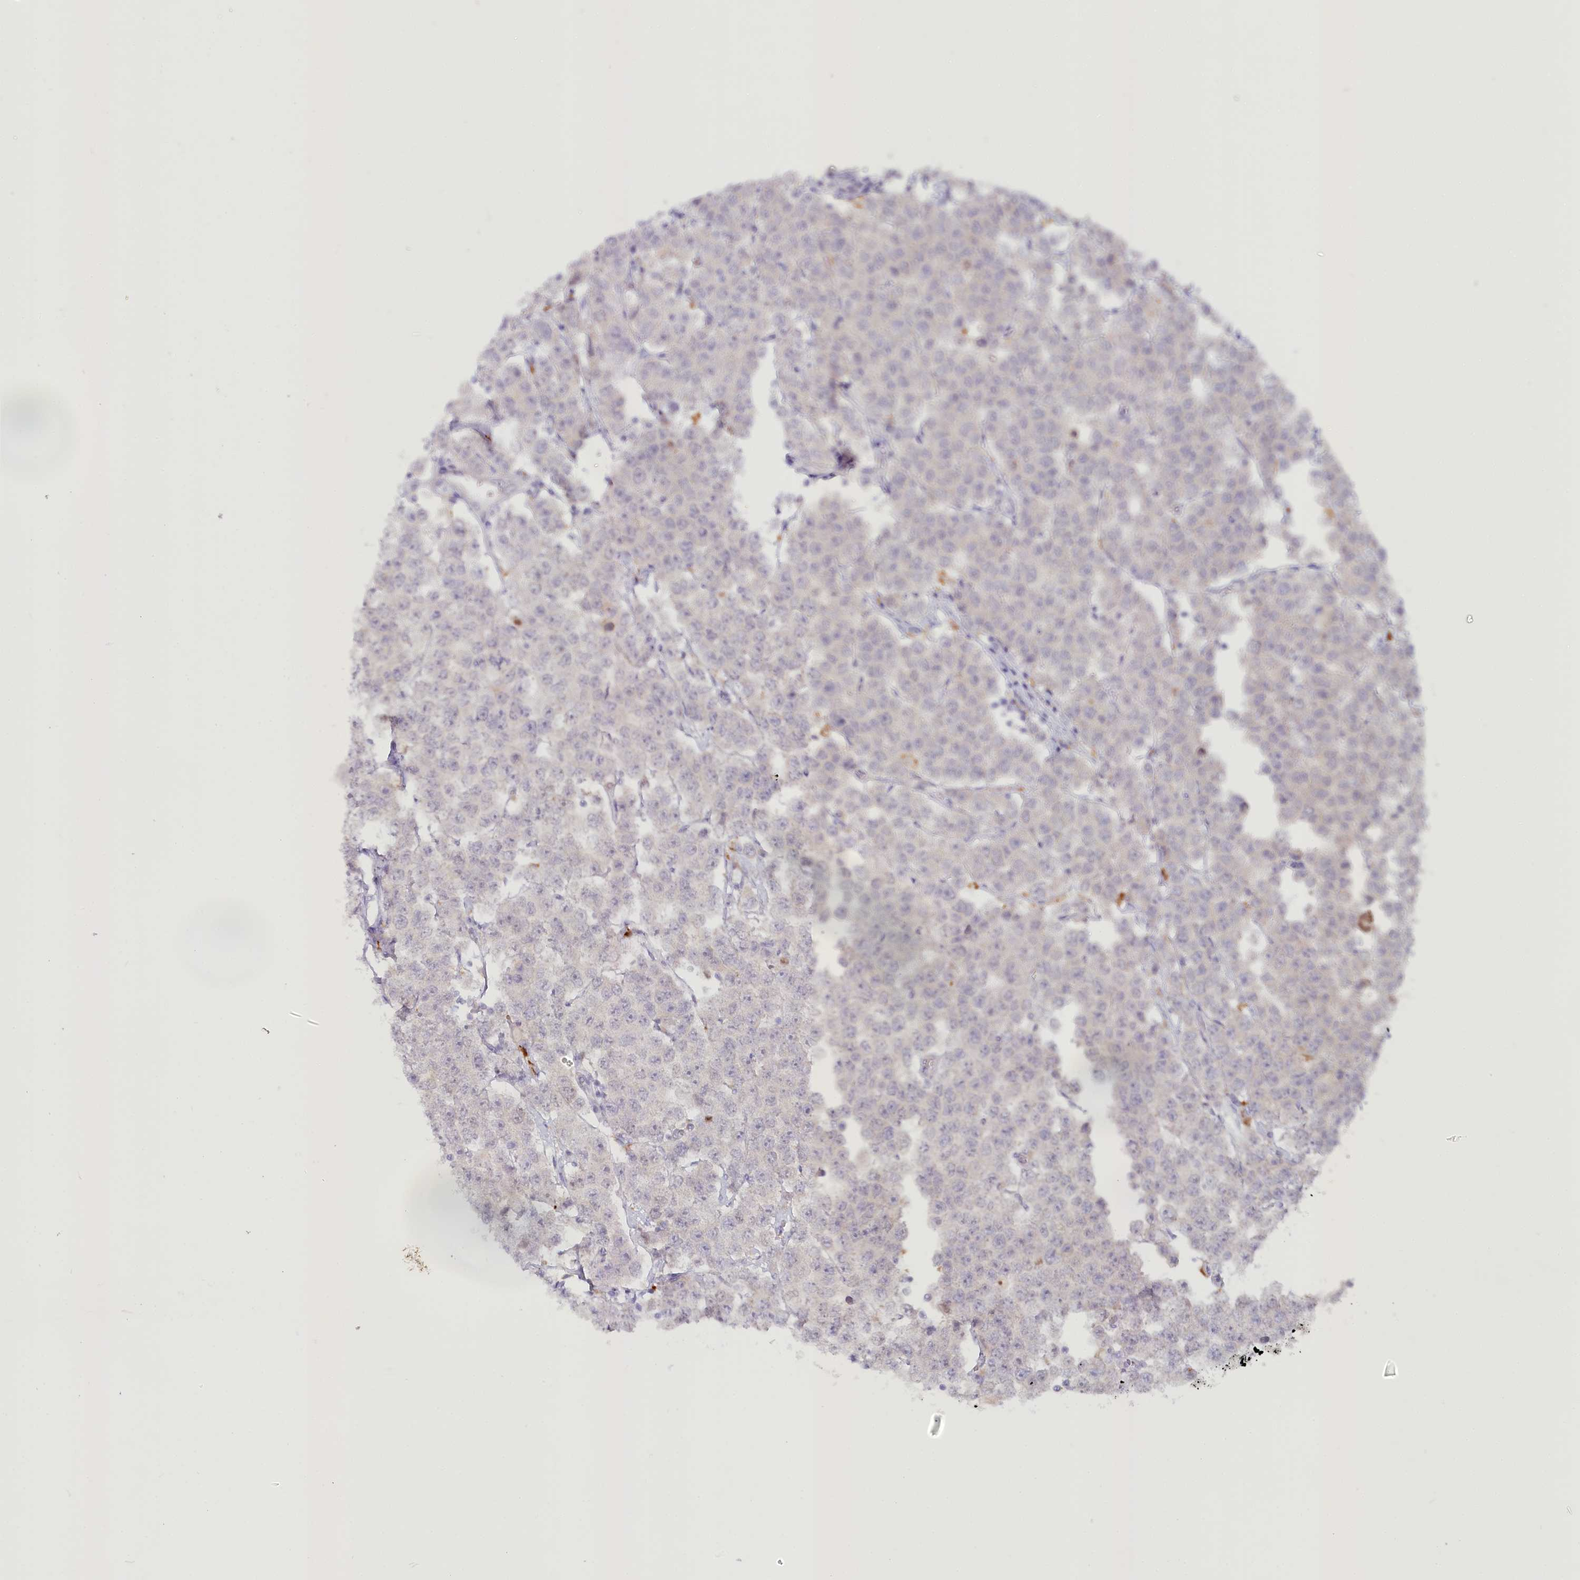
{"staining": {"intensity": "negative", "quantity": "none", "location": "none"}, "tissue": "testis cancer", "cell_type": "Tumor cells", "image_type": "cancer", "snomed": [{"axis": "morphology", "description": "Seminoma, NOS"}, {"axis": "topography", "description": "Testis"}], "caption": "This image is of testis cancer (seminoma) stained with immunohistochemistry to label a protein in brown with the nuclei are counter-stained blue. There is no expression in tumor cells.", "gene": "PSAPL1", "patient": {"sex": "male", "age": 28}}